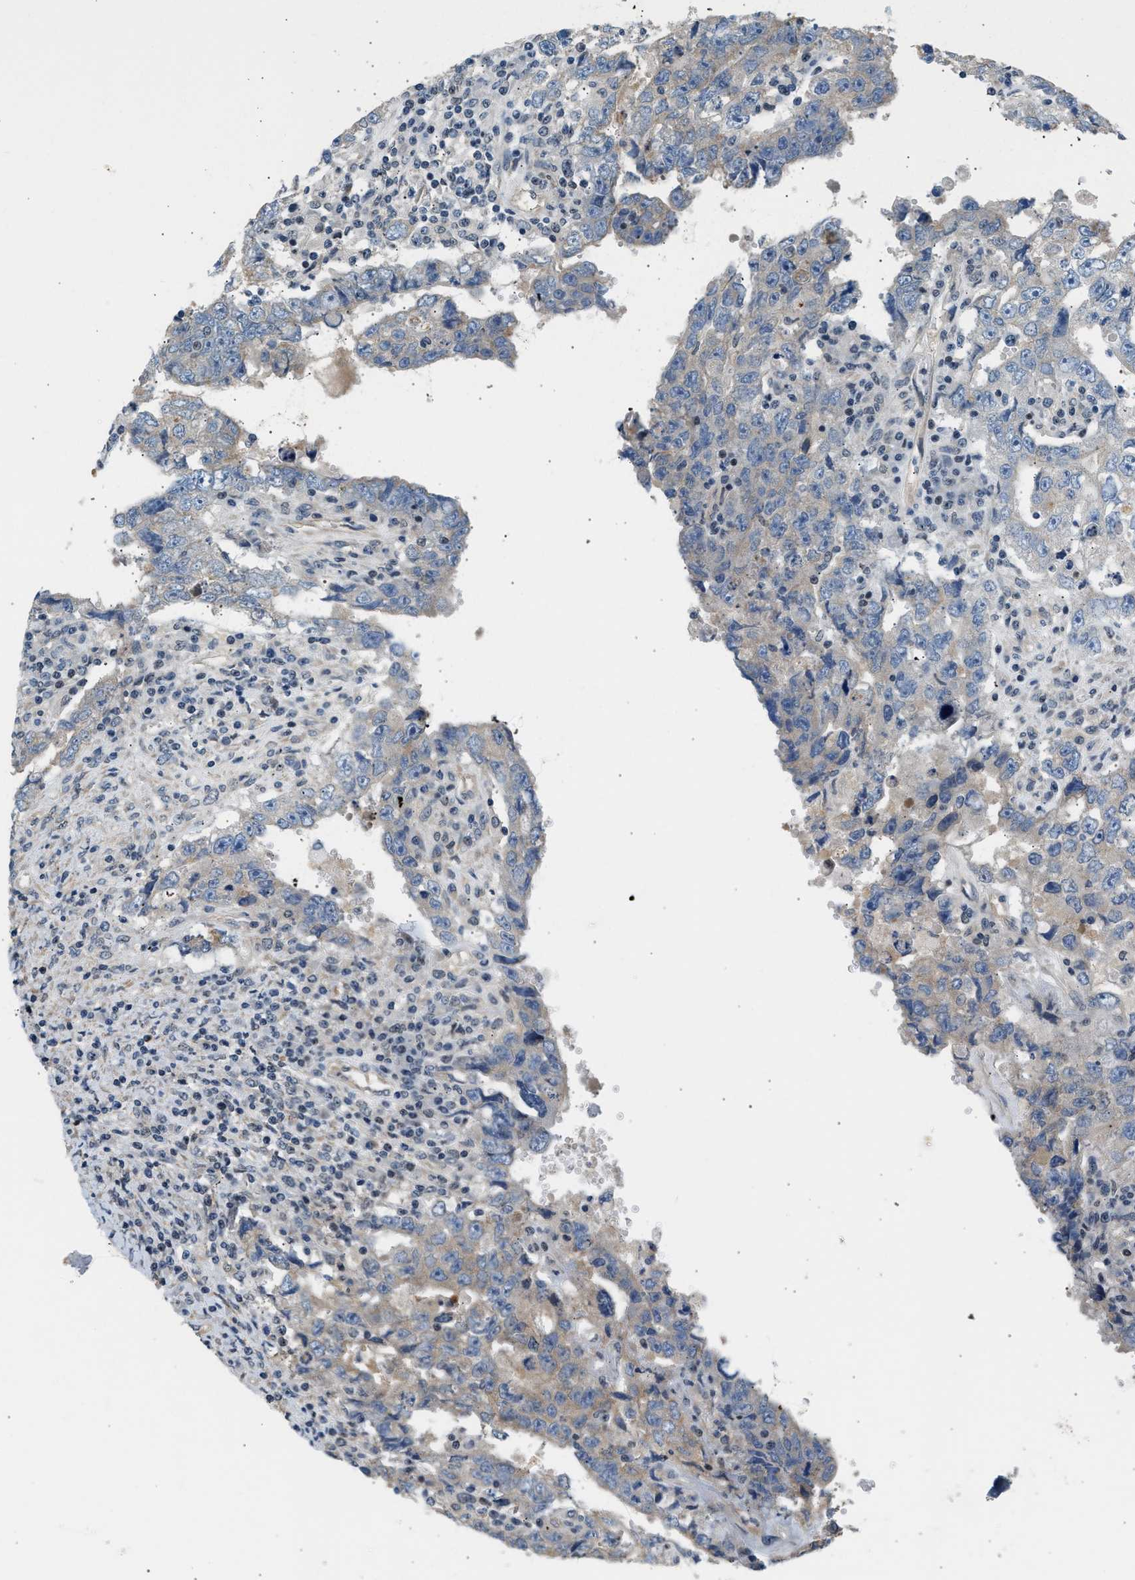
{"staining": {"intensity": "weak", "quantity": "<25%", "location": "cytoplasmic/membranous"}, "tissue": "testis cancer", "cell_type": "Tumor cells", "image_type": "cancer", "snomed": [{"axis": "morphology", "description": "Carcinoma, Embryonal, NOS"}, {"axis": "topography", "description": "Testis"}], "caption": "There is no significant expression in tumor cells of embryonal carcinoma (testis).", "gene": "WDR31", "patient": {"sex": "male", "age": 26}}